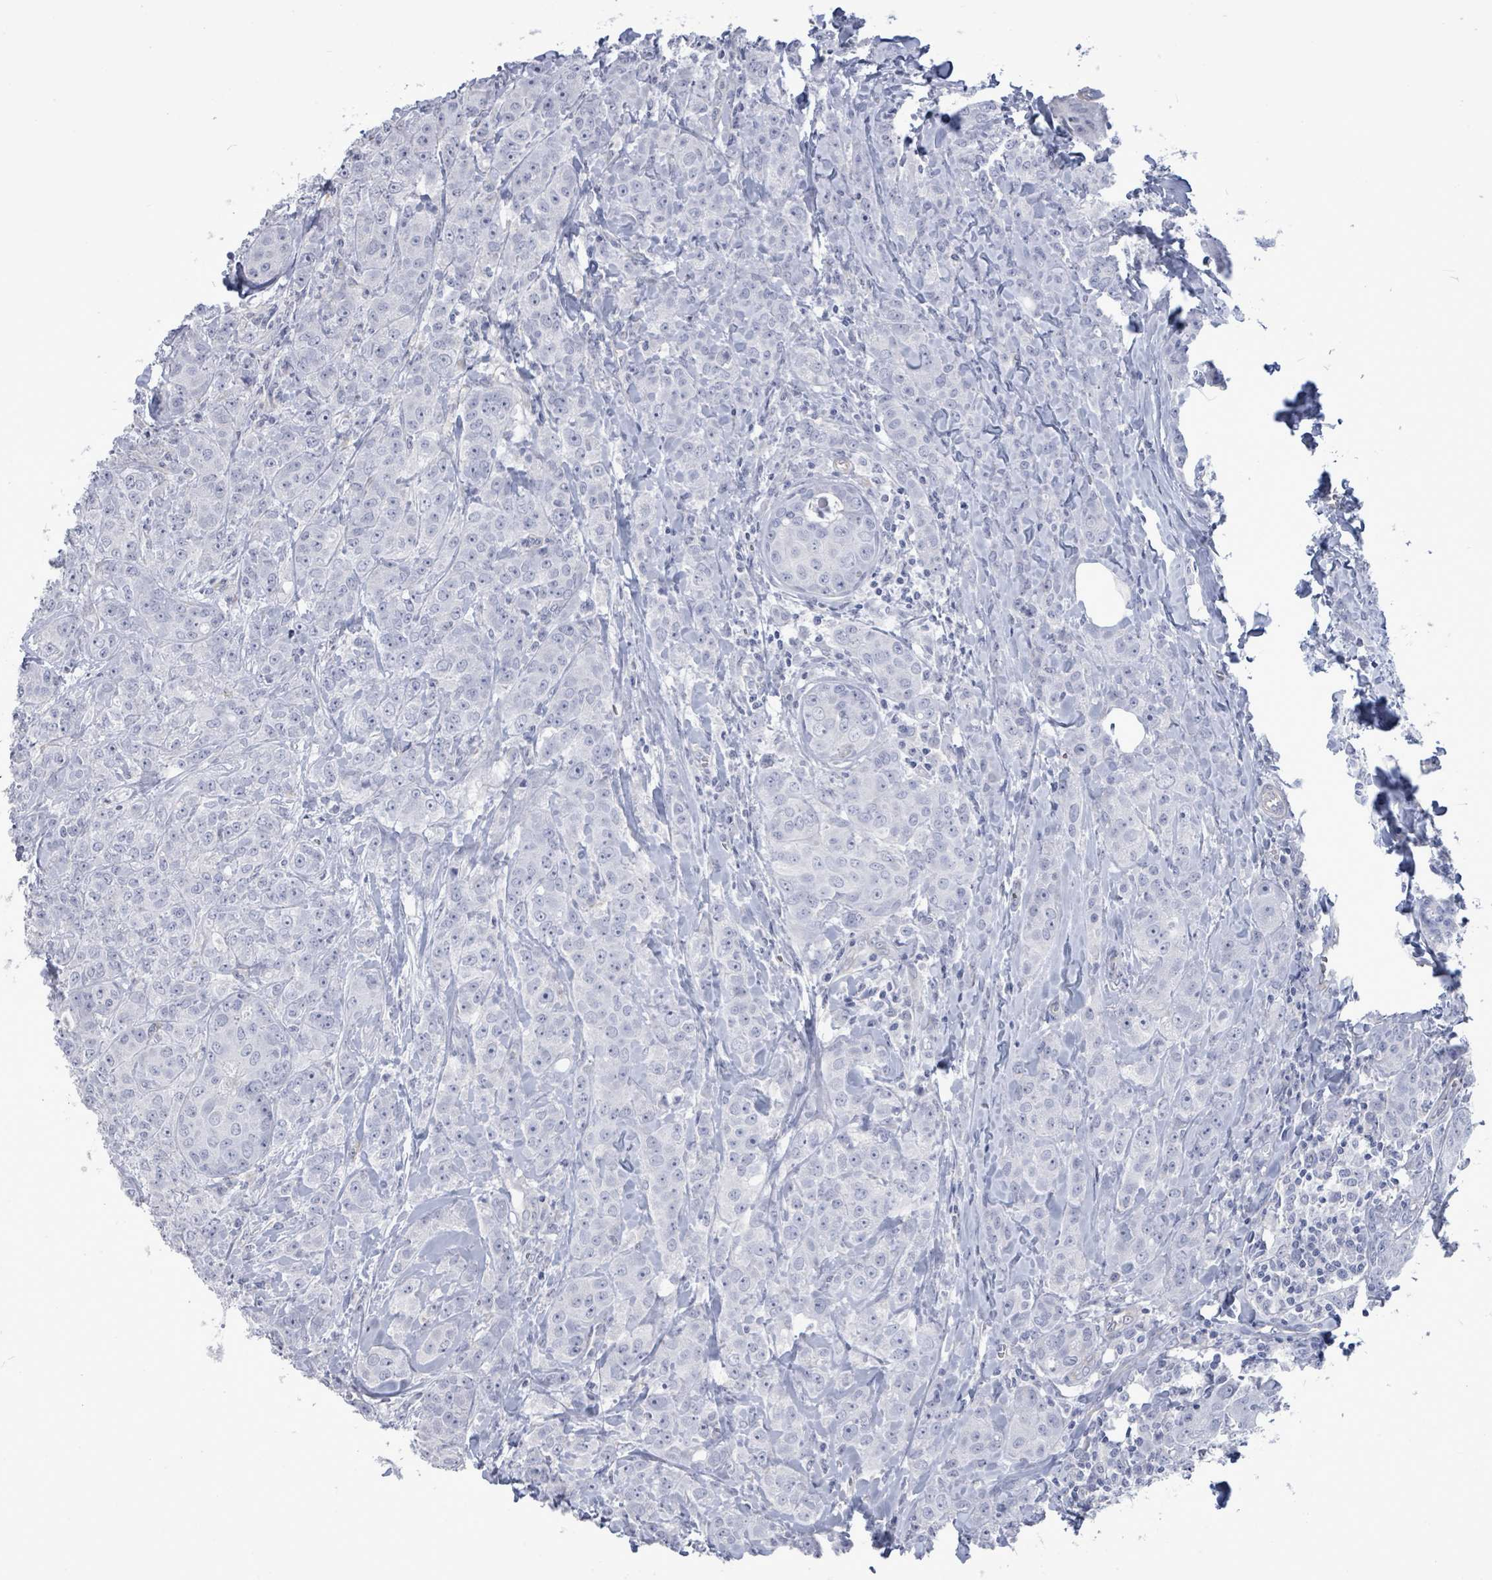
{"staining": {"intensity": "negative", "quantity": "none", "location": "none"}, "tissue": "breast cancer", "cell_type": "Tumor cells", "image_type": "cancer", "snomed": [{"axis": "morphology", "description": "Duct carcinoma"}, {"axis": "topography", "description": "Breast"}], "caption": "This is a micrograph of immunohistochemistry staining of breast cancer (invasive ductal carcinoma), which shows no expression in tumor cells.", "gene": "CT45A5", "patient": {"sex": "female", "age": 43}}